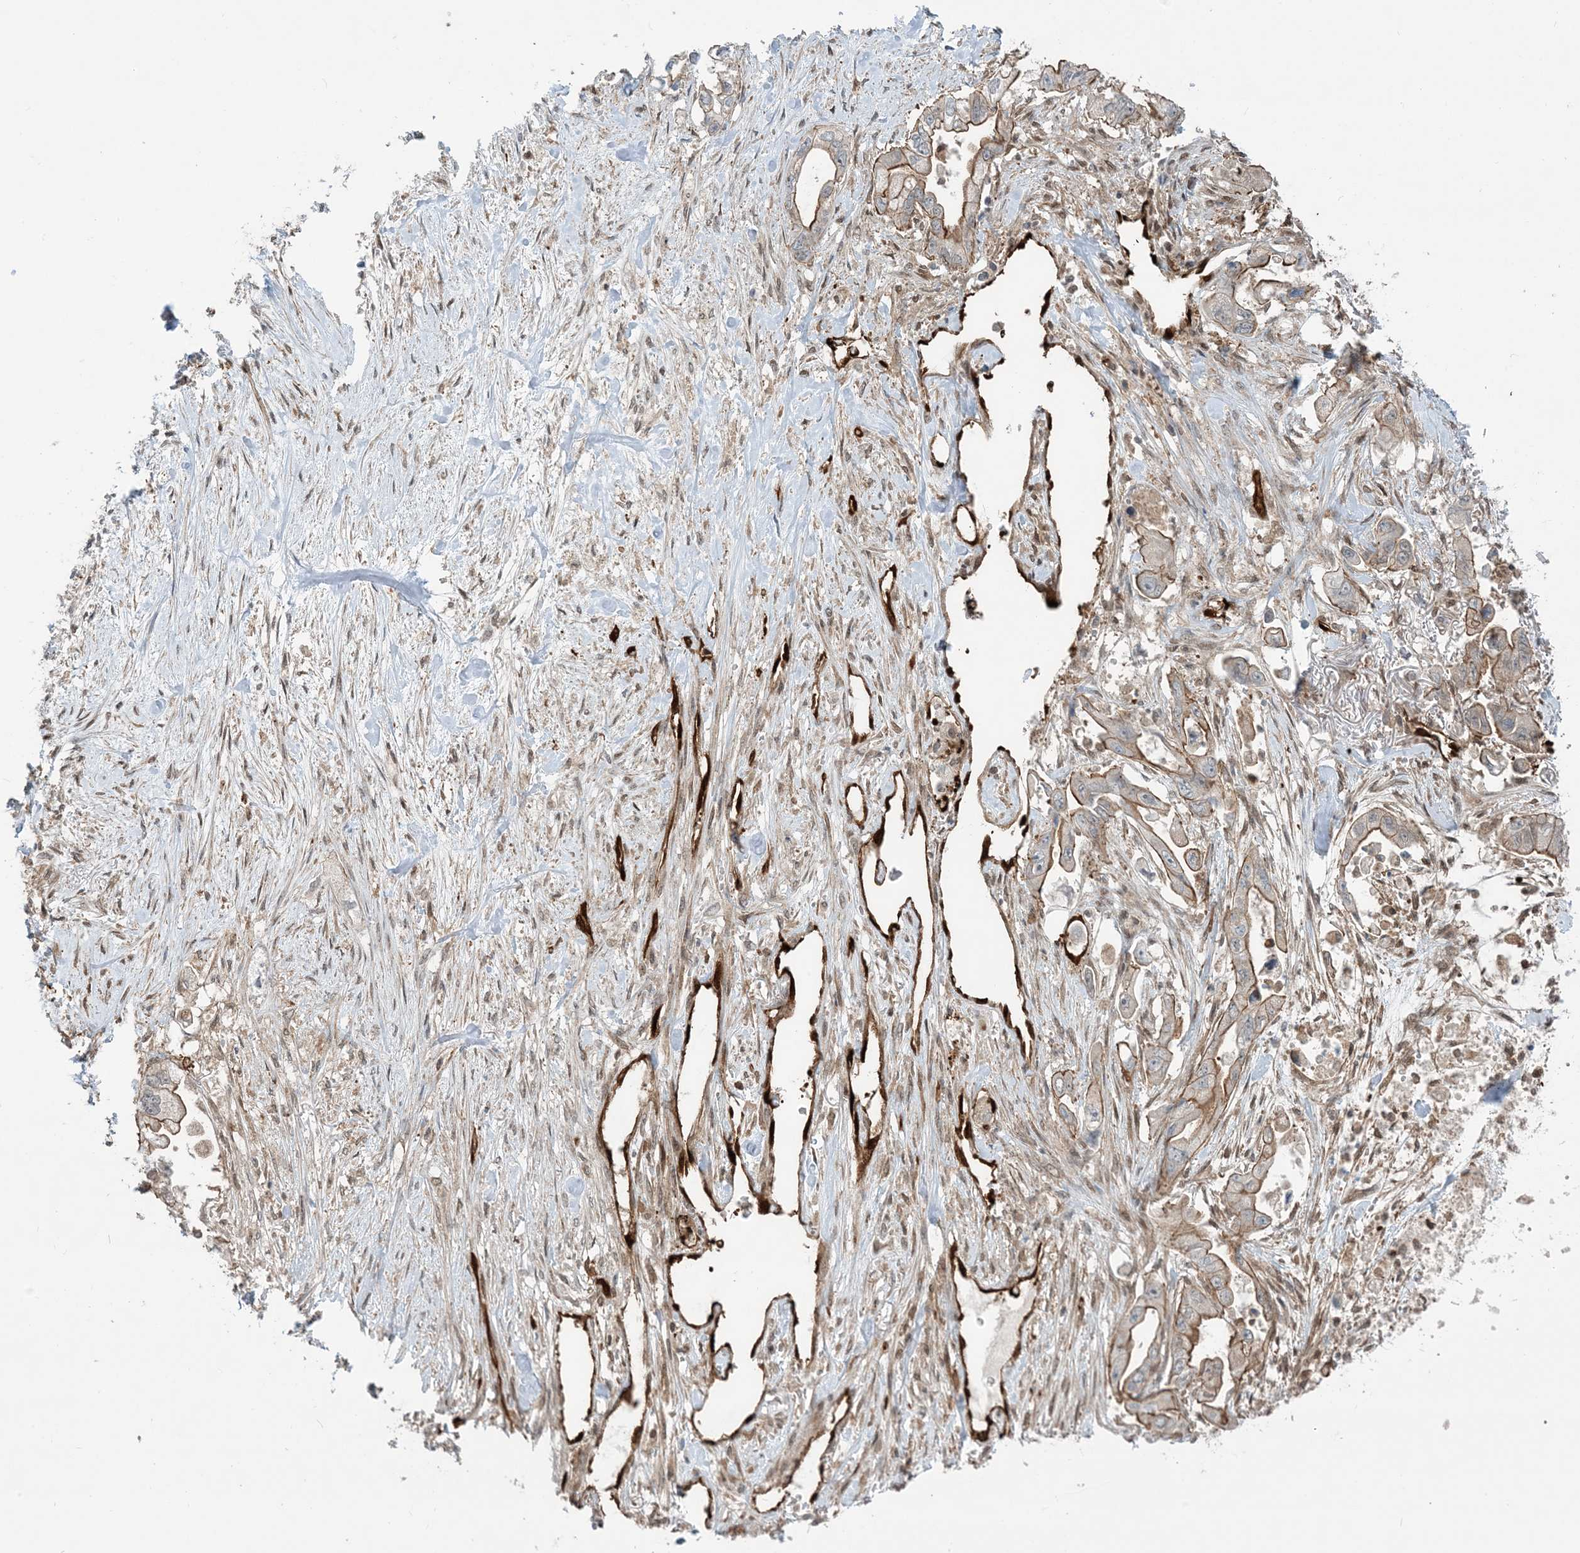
{"staining": {"intensity": "moderate", "quantity": "25%-75%", "location": "cytoplasmic/membranous"}, "tissue": "stomach cancer", "cell_type": "Tumor cells", "image_type": "cancer", "snomed": [{"axis": "morphology", "description": "Adenocarcinoma, NOS"}, {"axis": "topography", "description": "Stomach"}], "caption": "Brown immunohistochemical staining in human stomach cancer reveals moderate cytoplasmic/membranous expression in about 25%-75% of tumor cells. (IHC, brightfield microscopy, high magnification).", "gene": "PPM1F", "patient": {"sex": "male", "age": 62}}